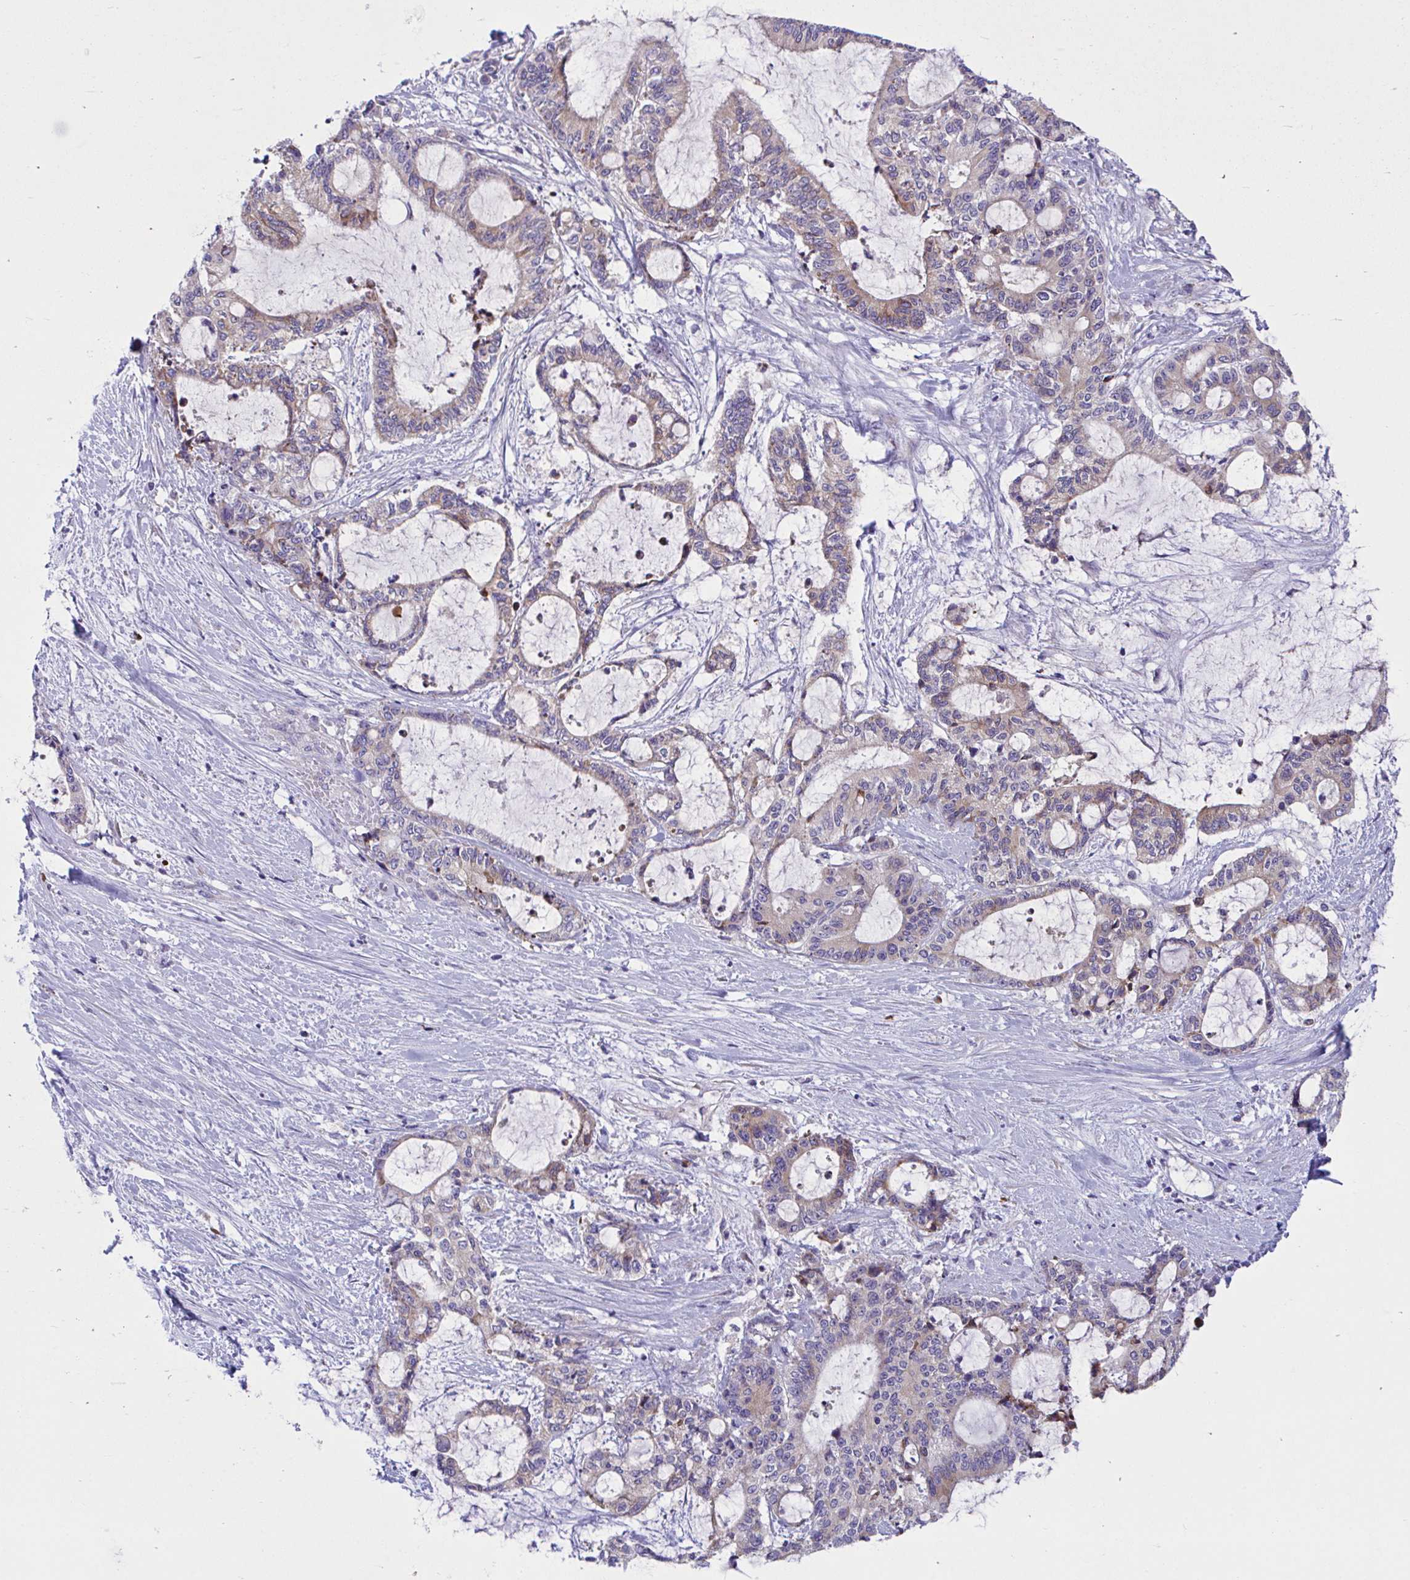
{"staining": {"intensity": "moderate", "quantity": "25%-75%", "location": "cytoplasmic/membranous"}, "tissue": "liver cancer", "cell_type": "Tumor cells", "image_type": "cancer", "snomed": [{"axis": "morphology", "description": "Normal tissue, NOS"}, {"axis": "morphology", "description": "Cholangiocarcinoma"}, {"axis": "topography", "description": "Liver"}, {"axis": "topography", "description": "Peripheral nerve tissue"}], "caption": "A brown stain shows moderate cytoplasmic/membranous staining of a protein in human liver cancer tumor cells.", "gene": "WBP1", "patient": {"sex": "female", "age": 73}}